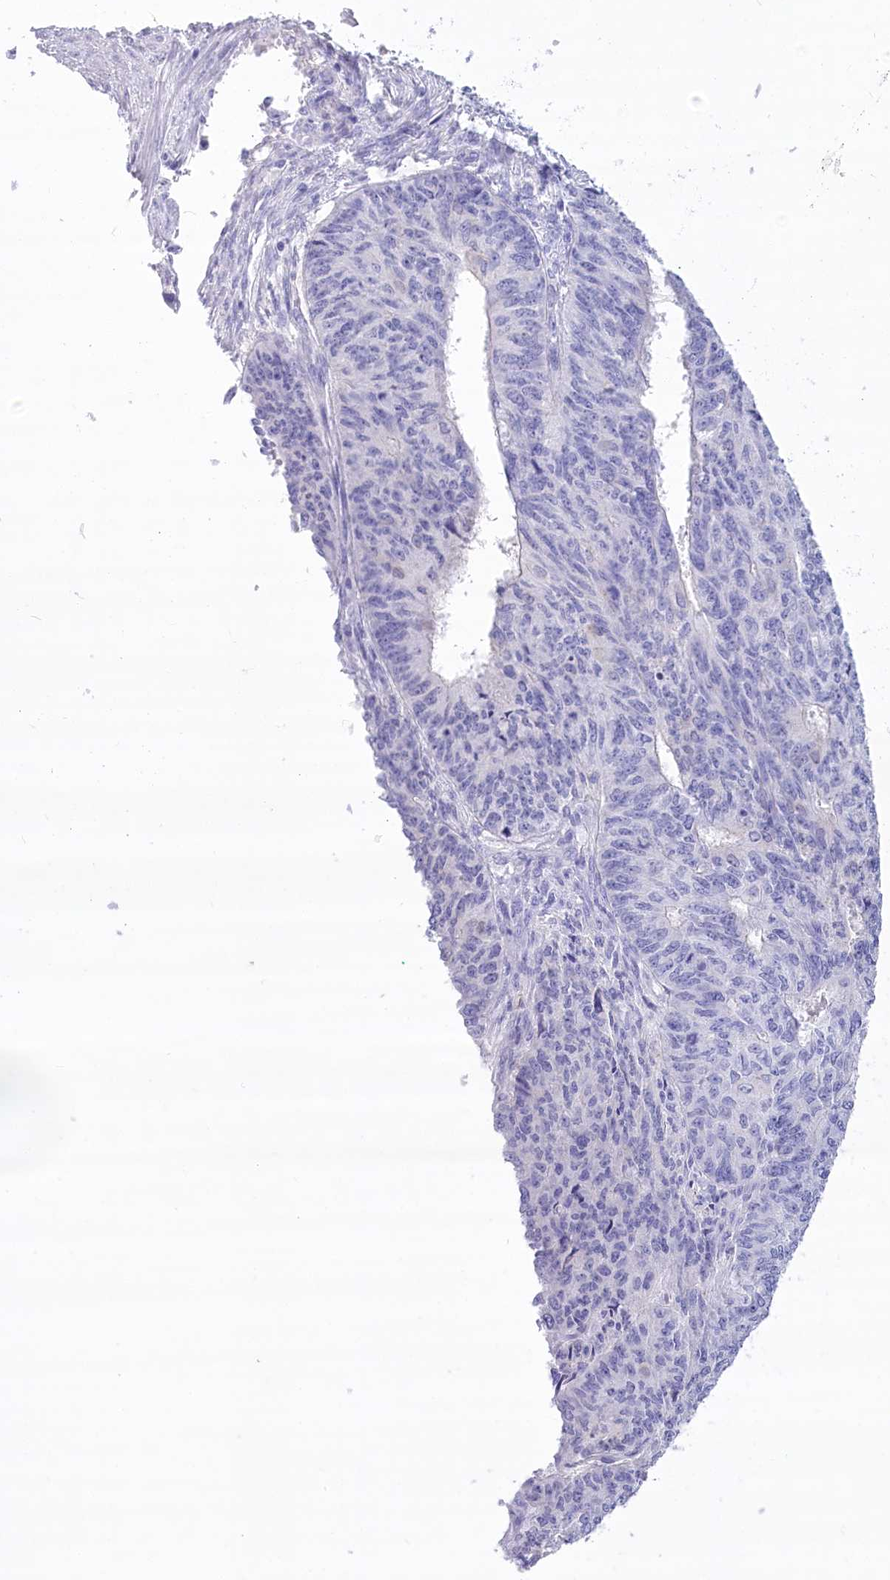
{"staining": {"intensity": "negative", "quantity": "none", "location": "none"}, "tissue": "endometrial cancer", "cell_type": "Tumor cells", "image_type": "cancer", "snomed": [{"axis": "morphology", "description": "Adenocarcinoma, NOS"}, {"axis": "topography", "description": "Endometrium"}], "caption": "DAB immunohistochemical staining of endometrial cancer (adenocarcinoma) reveals no significant positivity in tumor cells. (Stains: DAB (3,3'-diaminobenzidine) immunohistochemistry with hematoxylin counter stain, Microscopy: brightfield microscopy at high magnification).", "gene": "PBLD", "patient": {"sex": "female", "age": 32}}